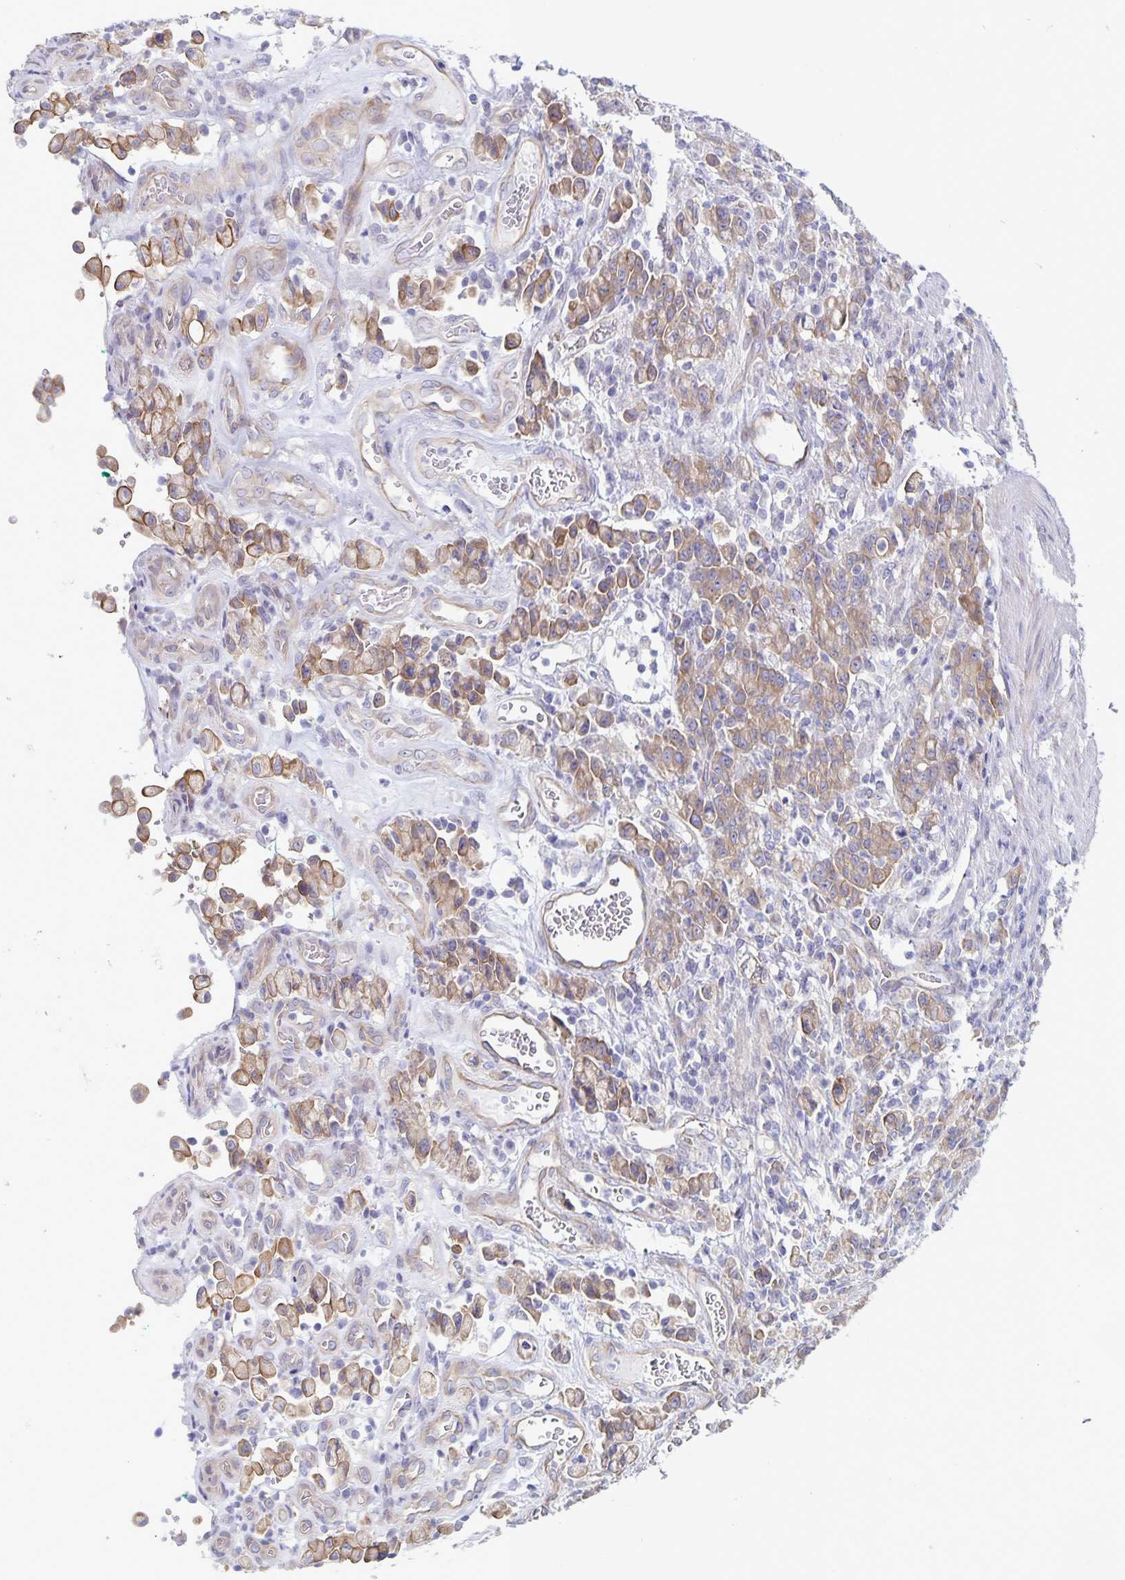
{"staining": {"intensity": "moderate", "quantity": "25%-75%", "location": "cytoplasmic/membranous"}, "tissue": "stomach cancer", "cell_type": "Tumor cells", "image_type": "cancer", "snomed": [{"axis": "morphology", "description": "Adenocarcinoma, NOS"}, {"axis": "topography", "description": "Stomach"}], "caption": "A brown stain shows moderate cytoplasmic/membranous positivity of a protein in human stomach cancer (adenocarcinoma) tumor cells.", "gene": "PLCB3", "patient": {"sex": "male", "age": 77}}